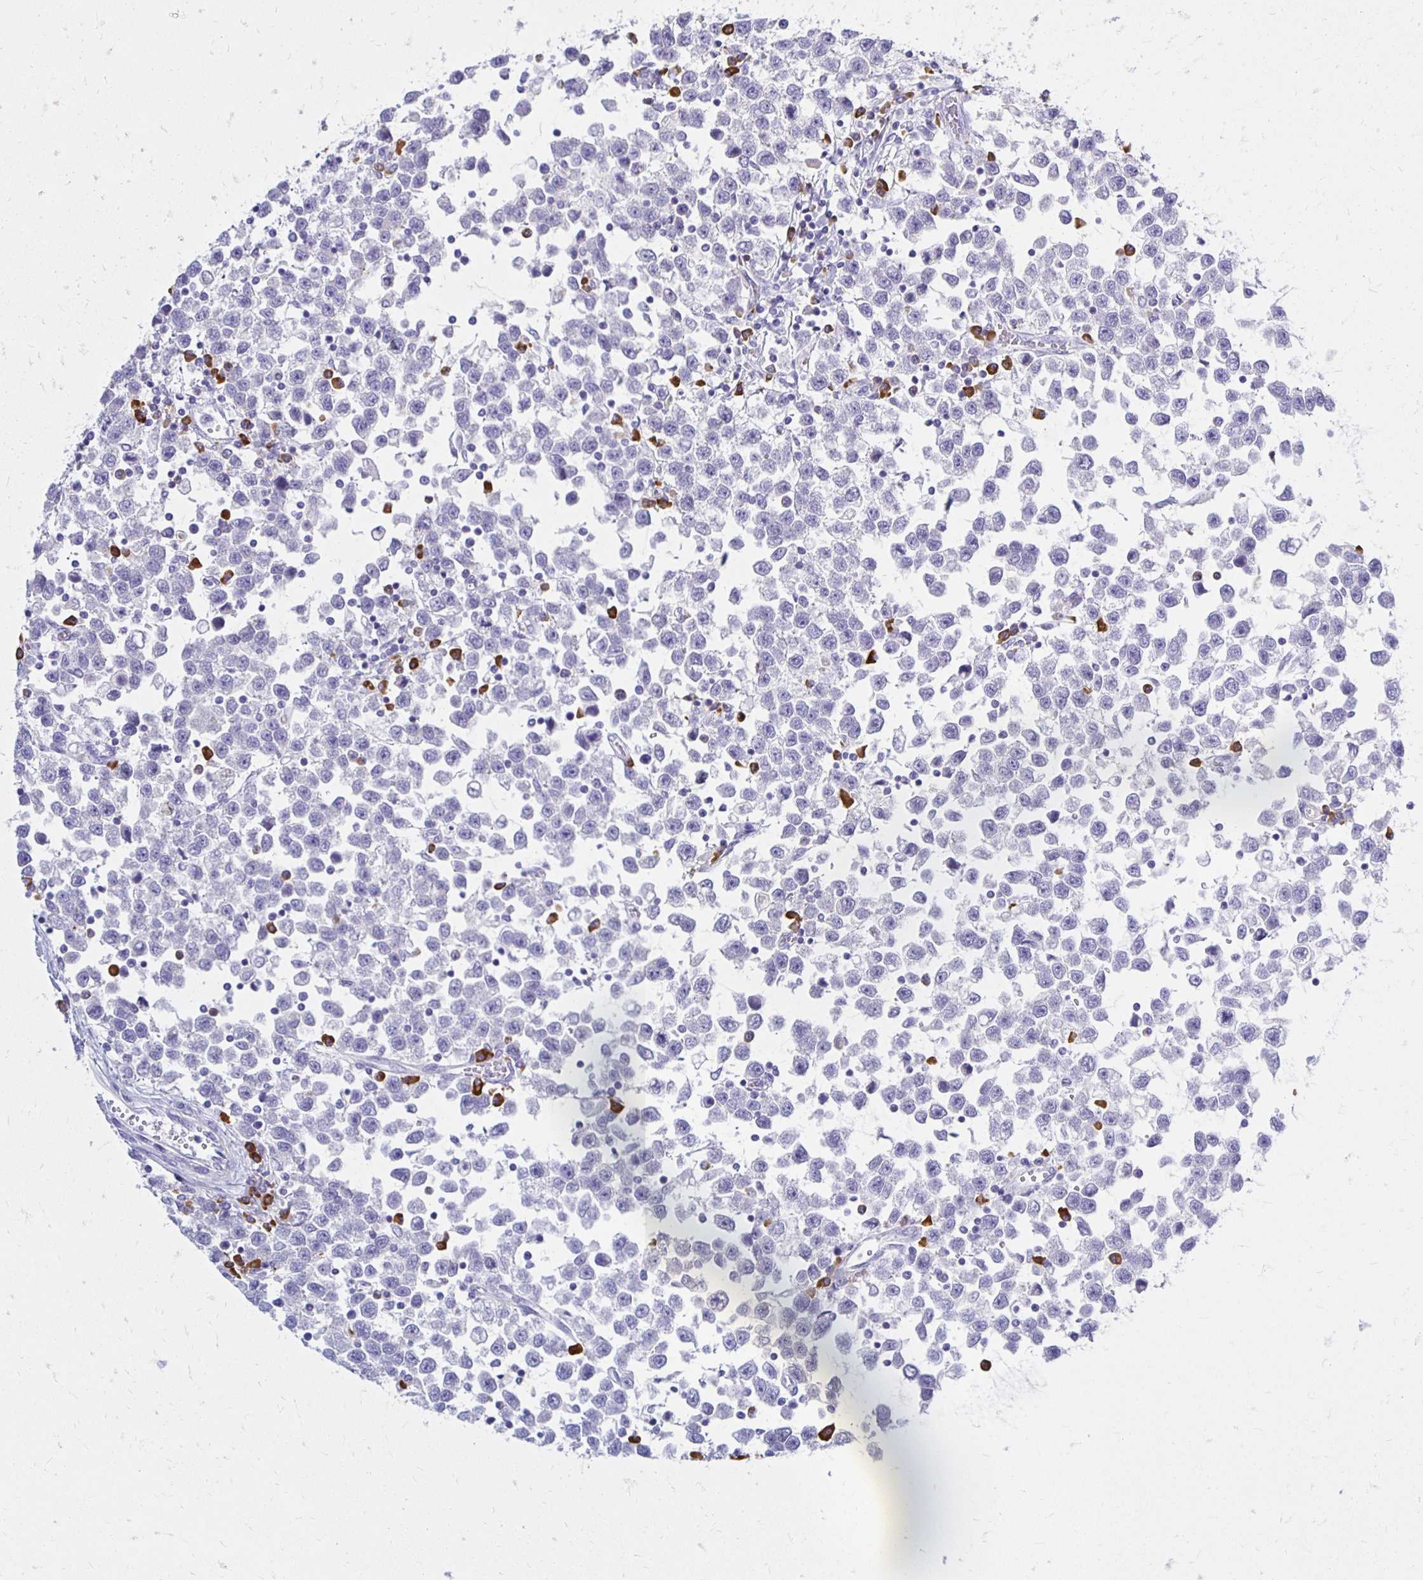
{"staining": {"intensity": "negative", "quantity": "none", "location": "none"}, "tissue": "testis cancer", "cell_type": "Tumor cells", "image_type": "cancer", "snomed": [{"axis": "morphology", "description": "Seminoma, NOS"}, {"axis": "topography", "description": "Testis"}], "caption": "DAB (3,3'-diaminobenzidine) immunohistochemical staining of human seminoma (testis) displays no significant positivity in tumor cells.", "gene": "FNTB", "patient": {"sex": "male", "age": 34}}